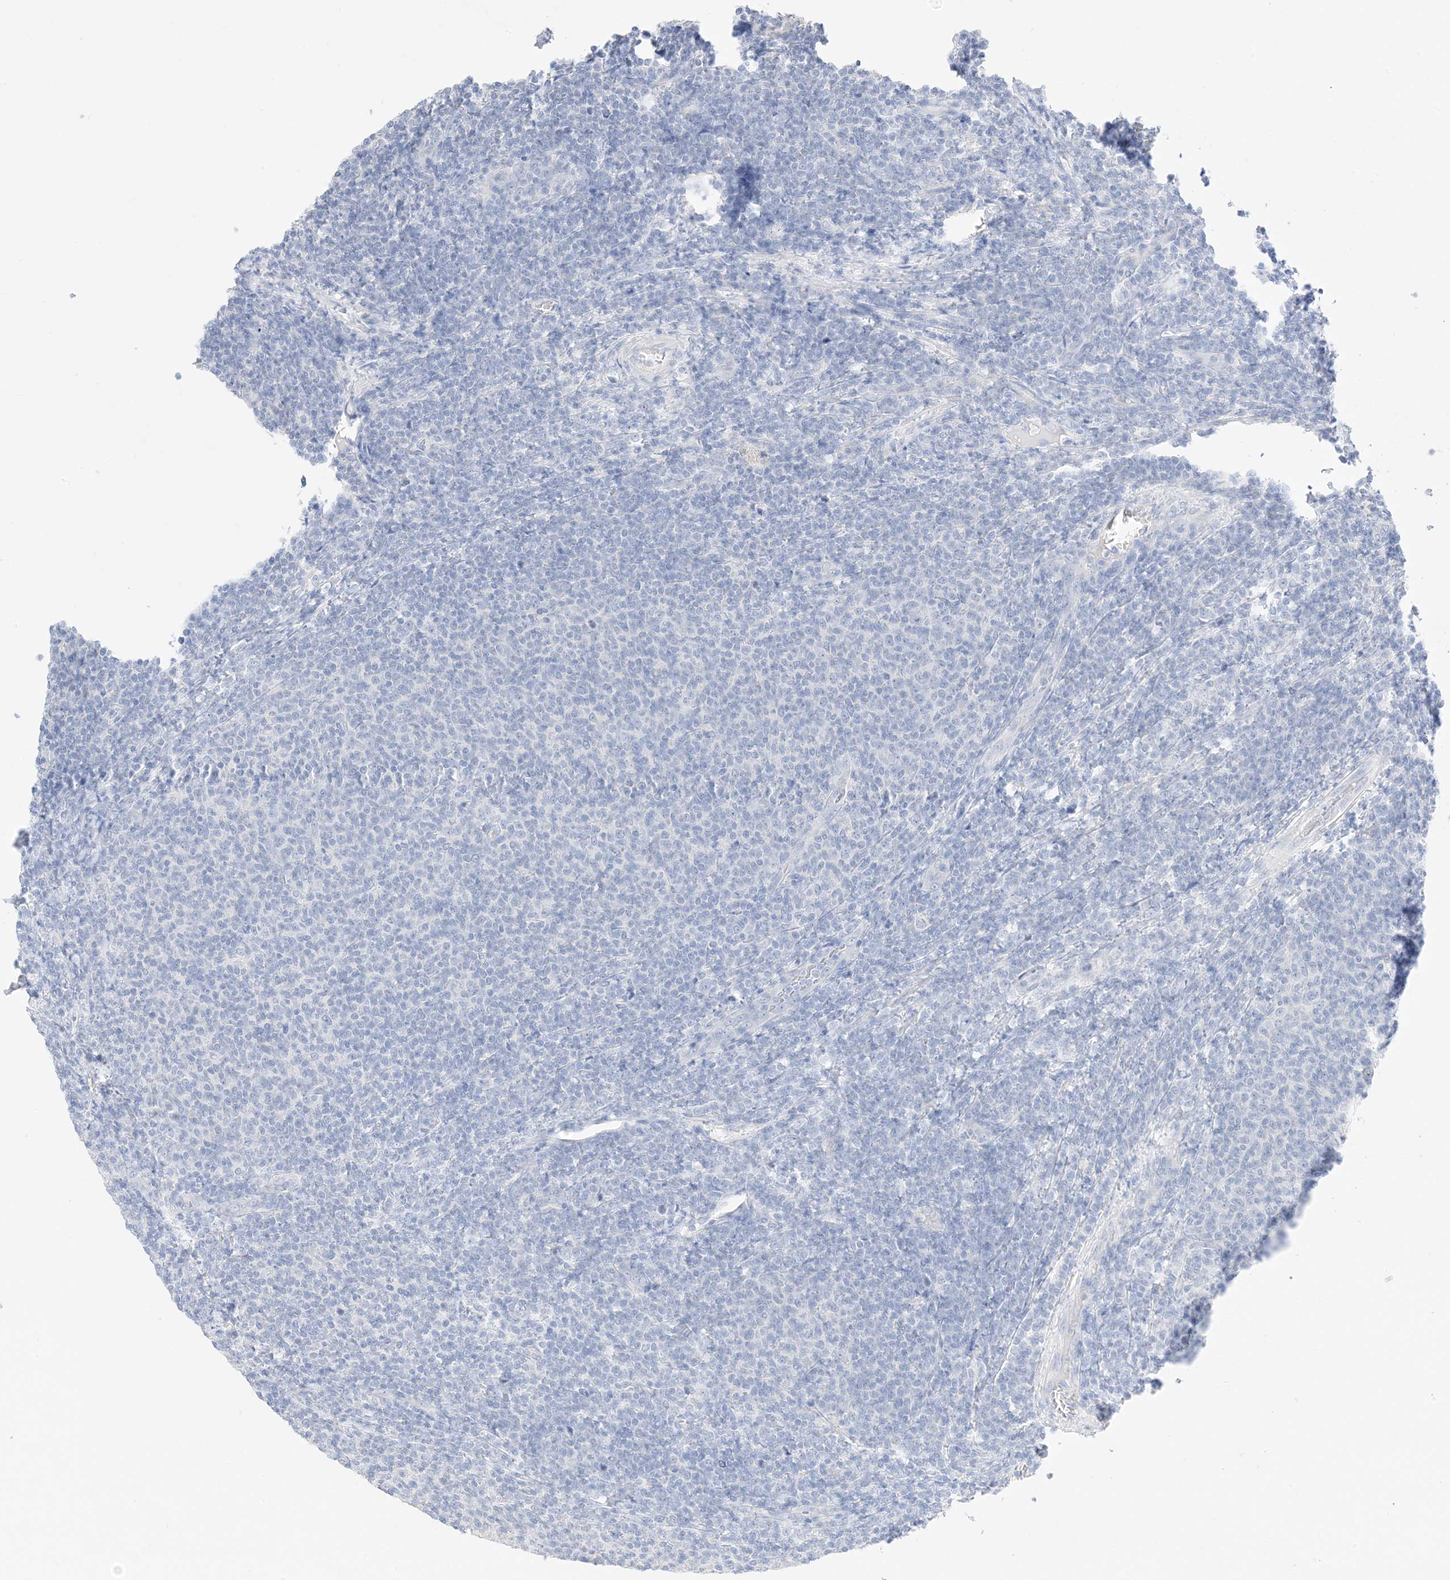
{"staining": {"intensity": "negative", "quantity": "none", "location": "none"}, "tissue": "lymphoma", "cell_type": "Tumor cells", "image_type": "cancer", "snomed": [{"axis": "morphology", "description": "Malignant lymphoma, non-Hodgkin's type, Low grade"}, {"axis": "topography", "description": "Lymph node"}], "caption": "Lymphoma was stained to show a protein in brown. There is no significant positivity in tumor cells.", "gene": "MUC17", "patient": {"sex": "male", "age": 66}}